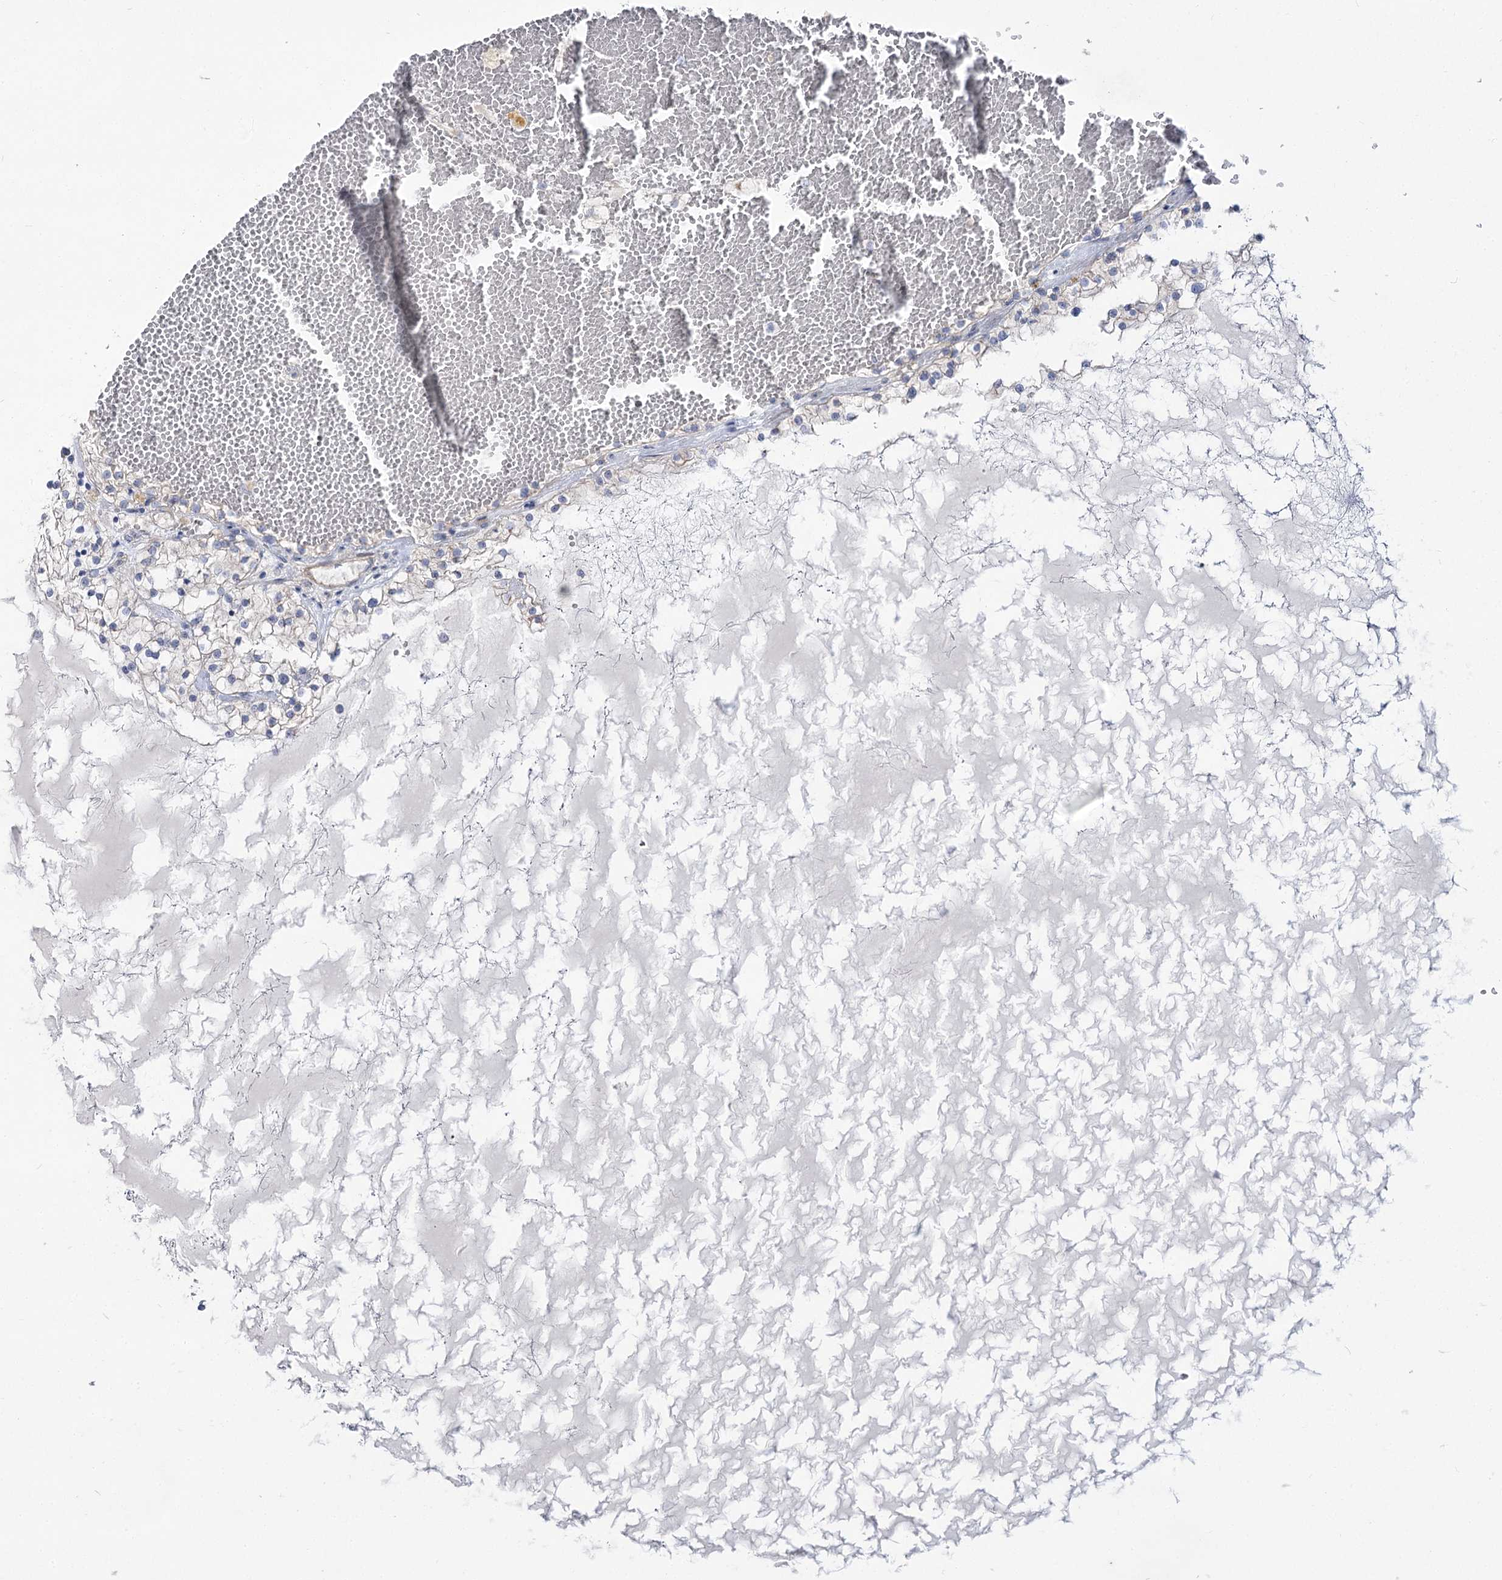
{"staining": {"intensity": "negative", "quantity": "none", "location": "none"}, "tissue": "renal cancer", "cell_type": "Tumor cells", "image_type": "cancer", "snomed": [{"axis": "morphology", "description": "Normal tissue, NOS"}, {"axis": "morphology", "description": "Adenocarcinoma, NOS"}, {"axis": "topography", "description": "Kidney"}], "caption": "High magnification brightfield microscopy of renal cancer stained with DAB (3,3'-diaminobenzidine) (brown) and counterstained with hematoxylin (blue): tumor cells show no significant expression.", "gene": "SUOX", "patient": {"sex": "male", "age": 68}}